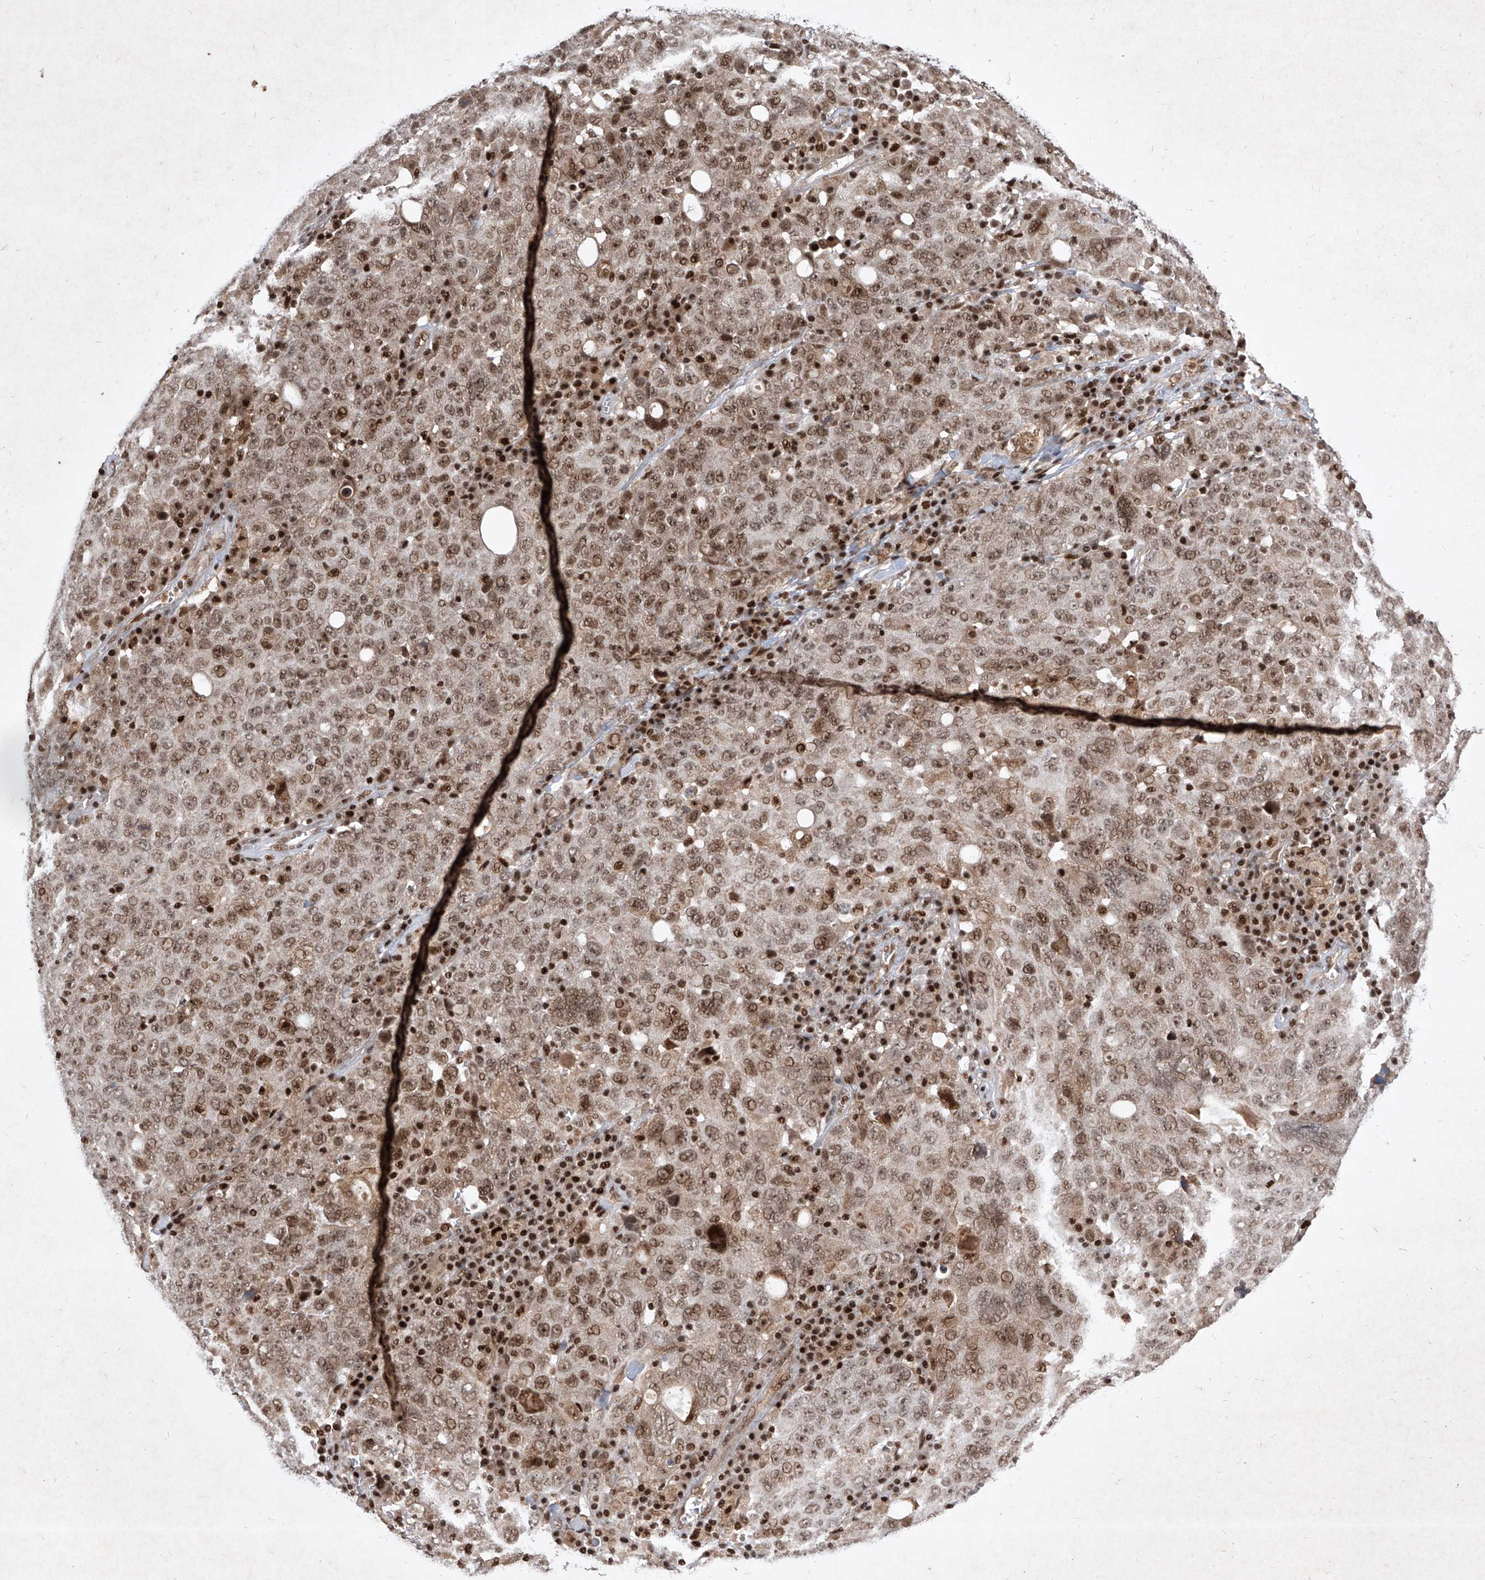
{"staining": {"intensity": "moderate", "quantity": ">75%", "location": "nuclear"}, "tissue": "ovarian cancer", "cell_type": "Tumor cells", "image_type": "cancer", "snomed": [{"axis": "morphology", "description": "Carcinoma, endometroid"}, {"axis": "topography", "description": "Ovary"}], "caption": "Immunohistochemical staining of human ovarian endometroid carcinoma shows medium levels of moderate nuclear positivity in approximately >75% of tumor cells. (DAB (3,3'-diaminobenzidine) IHC with brightfield microscopy, high magnification).", "gene": "IRF2", "patient": {"sex": "female", "age": 62}}